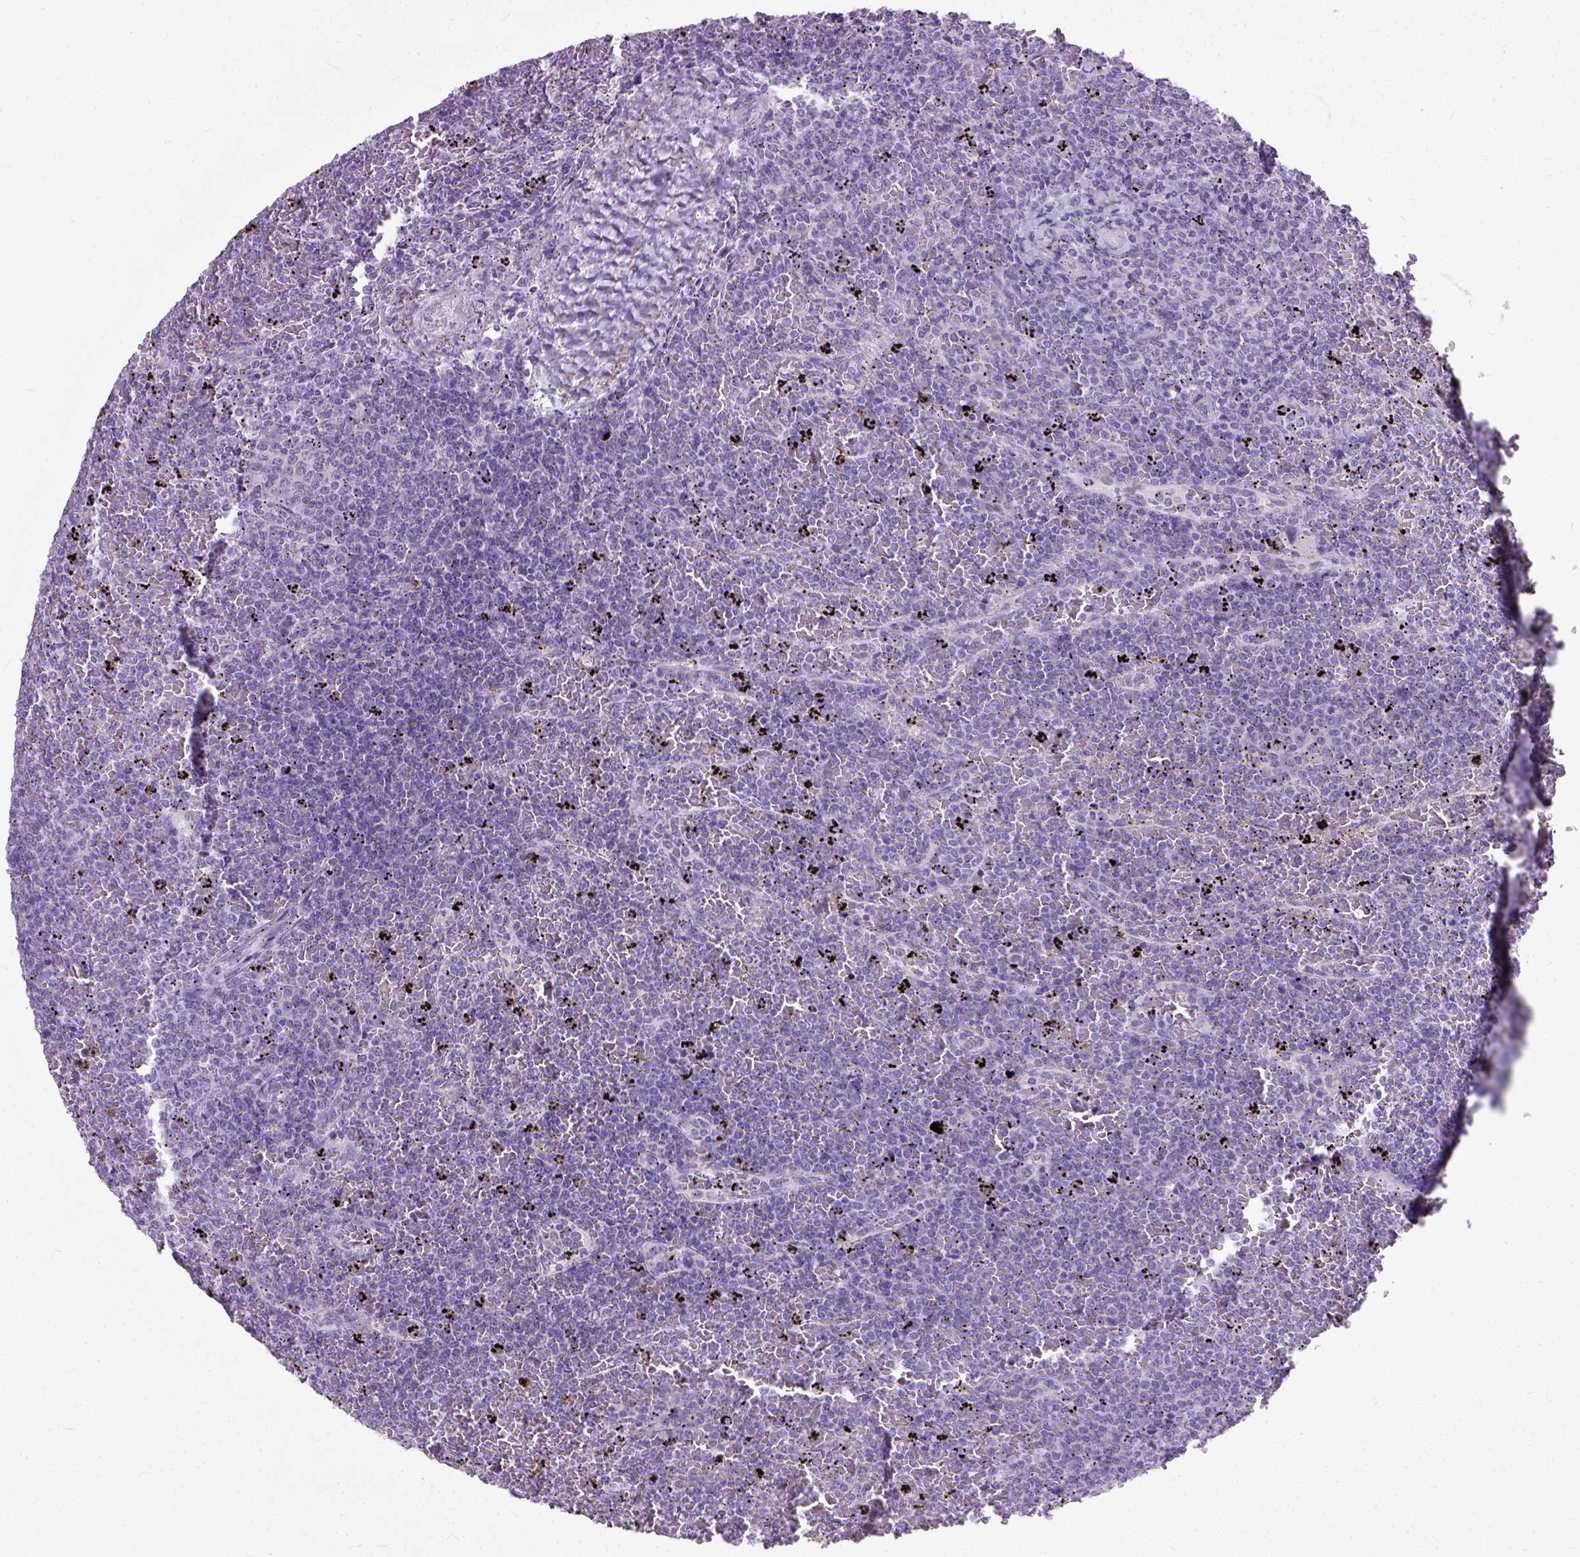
{"staining": {"intensity": "negative", "quantity": "none", "location": "none"}, "tissue": "lymphoma", "cell_type": "Tumor cells", "image_type": "cancer", "snomed": [{"axis": "morphology", "description": "Malignant lymphoma, non-Hodgkin's type, Low grade"}, {"axis": "topography", "description": "Spleen"}], "caption": "A micrograph of malignant lymphoma, non-Hodgkin's type (low-grade) stained for a protein shows no brown staining in tumor cells. (Immunohistochemistry (ihc), brightfield microscopy, high magnification).", "gene": "TCEAL7", "patient": {"sex": "female", "age": 77}}